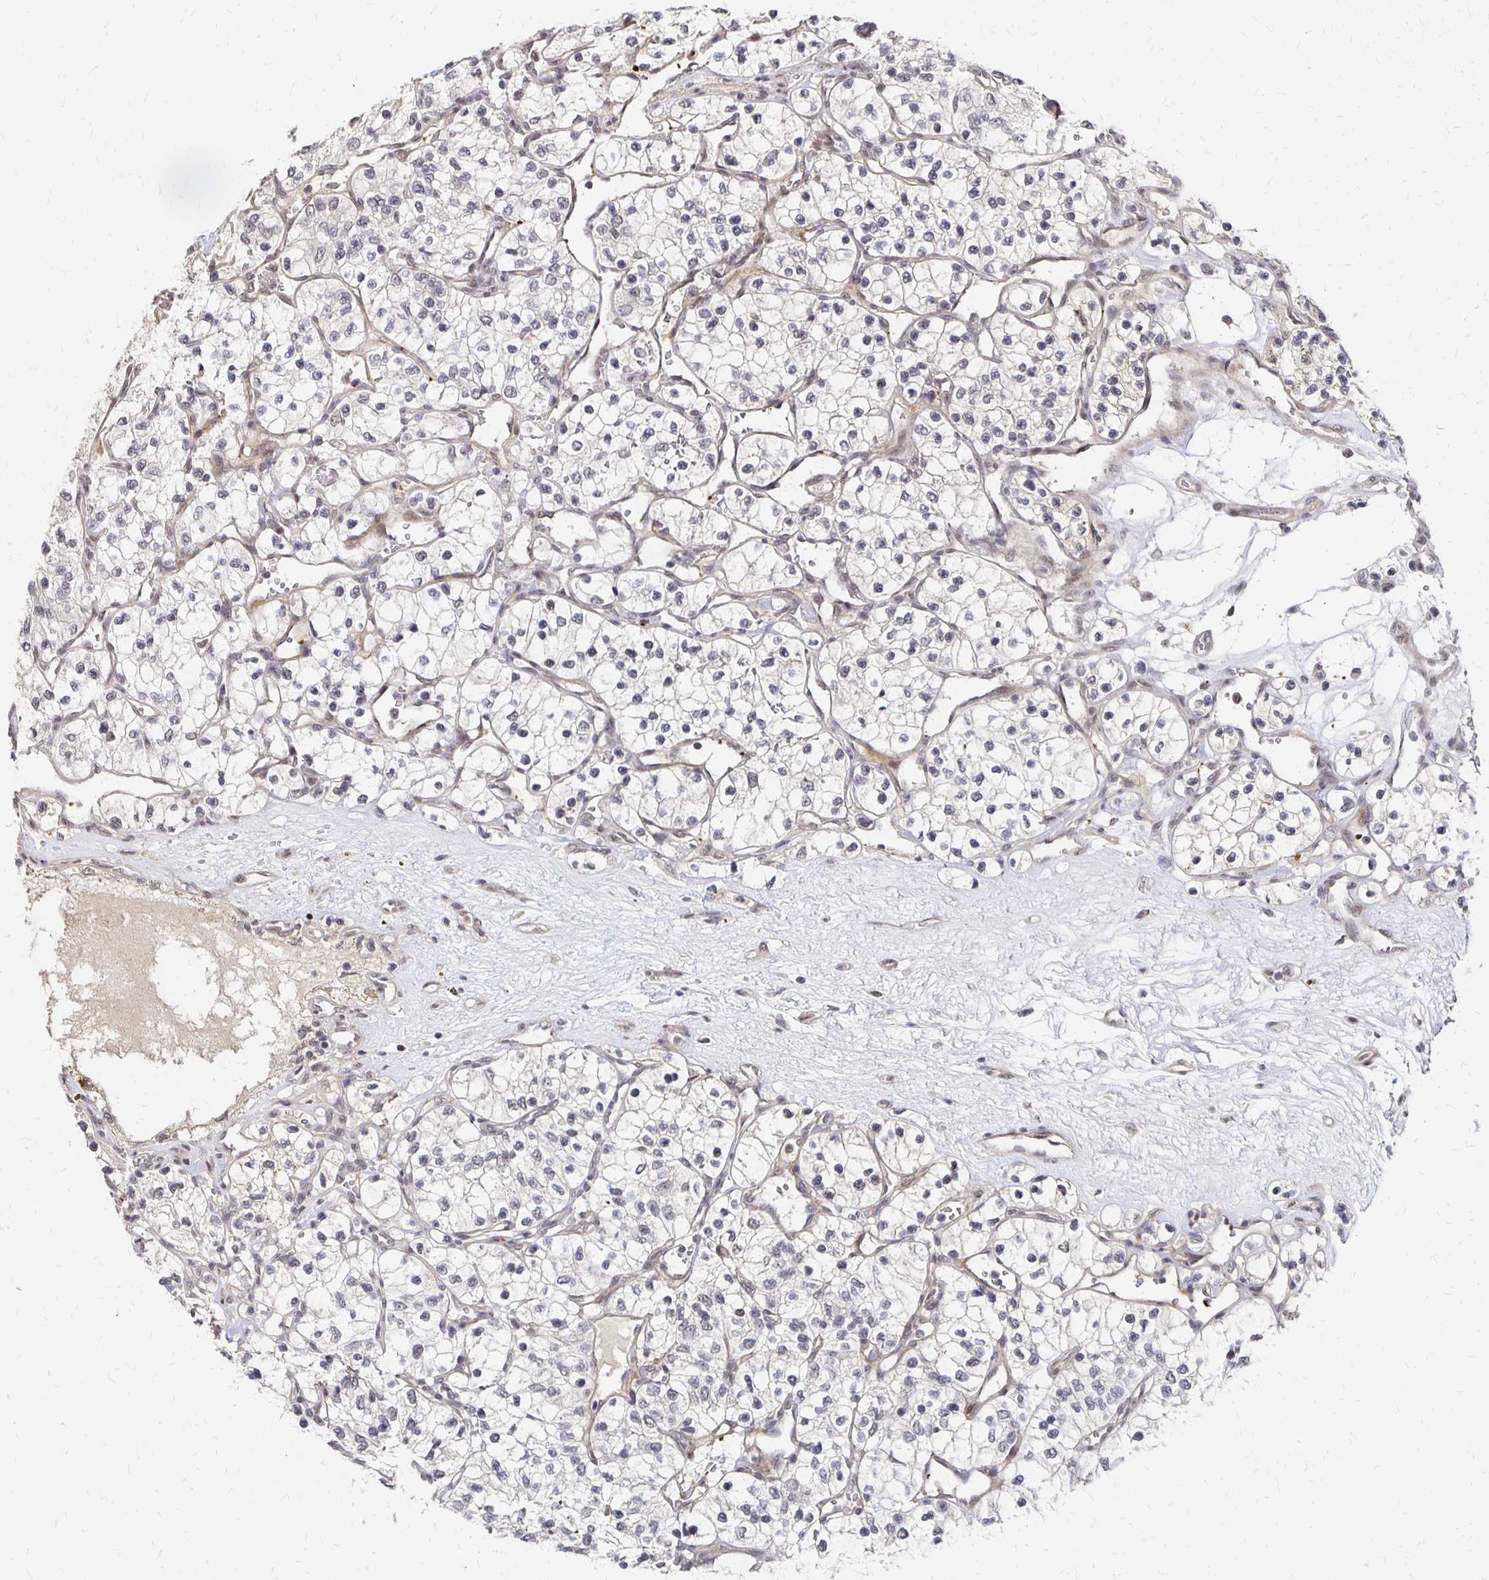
{"staining": {"intensity": "negative", "quantity": "none", "location": "none"}, "tissue": "renal cancer", "cell_type": "Tumor cells", "image_type": "cancer", "snomed": [{"axis": "morphology", "description": "Adenocarcinoma, NOS"}, {"axis": "topography", "description": "Kidney"}], "caption": "High power microscopy image of an IHC histopathology image of renal cancer (adenocarcinoma), revealing no significant staining in tumor cells.", "gene": "CLASRP", "patient": {"sex": "female", "age": 69}}